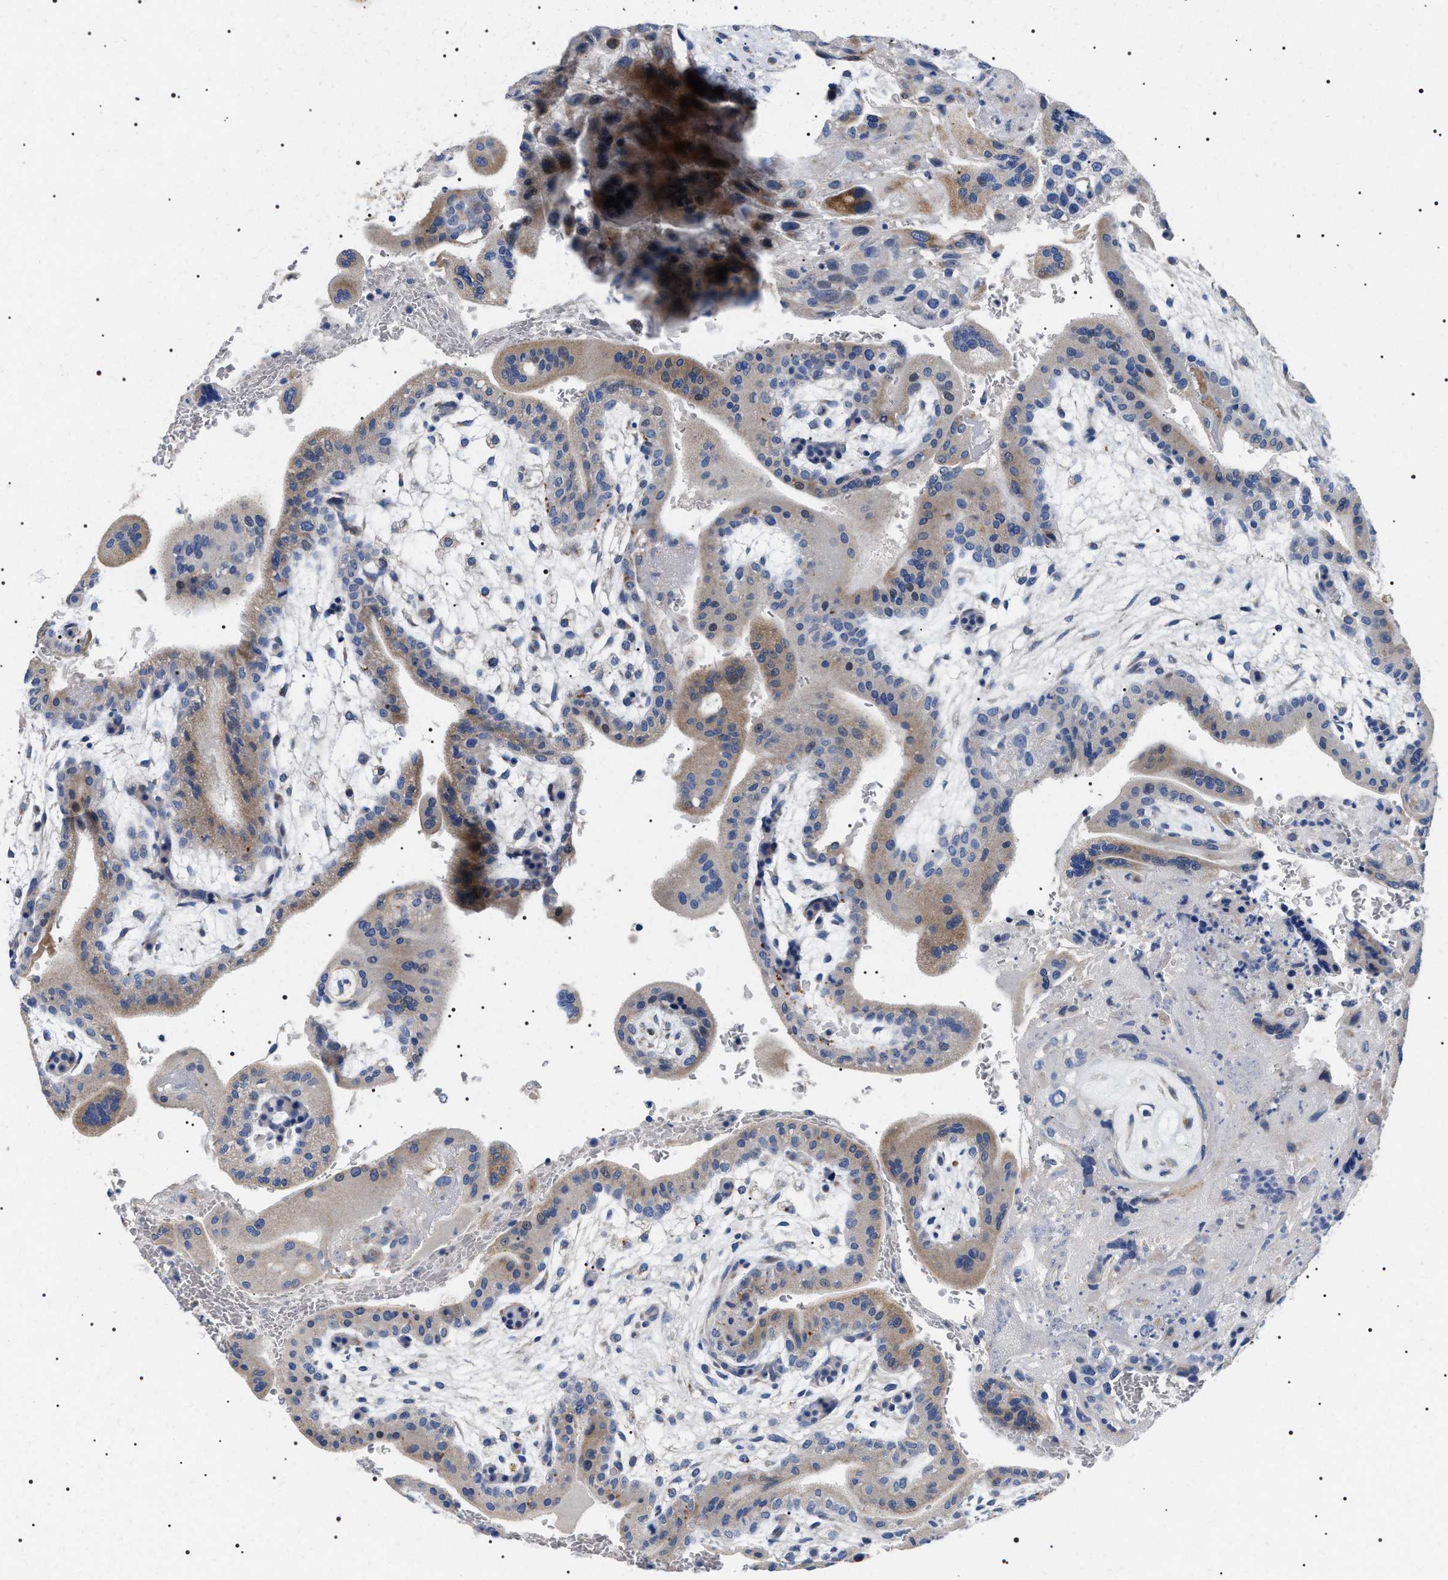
{"staining": {"intensity": "weak", "quantity": "<25%", "location": "cytoplasmic/membranous"}, "tissue": "placenta", "cell_type": "Decidual cells", "image_type": "normal", "snomed": [{"axis": "morphology", "description": "Normal tissue, NOS"}, {"axis": "topography", "description": "Placenta"}], "caption": "Human placenta stained for a protein using IHC shows no expression in decidual cells.", "gene": "TMEM222", "patient": {"sex": "female", "age": 35}}